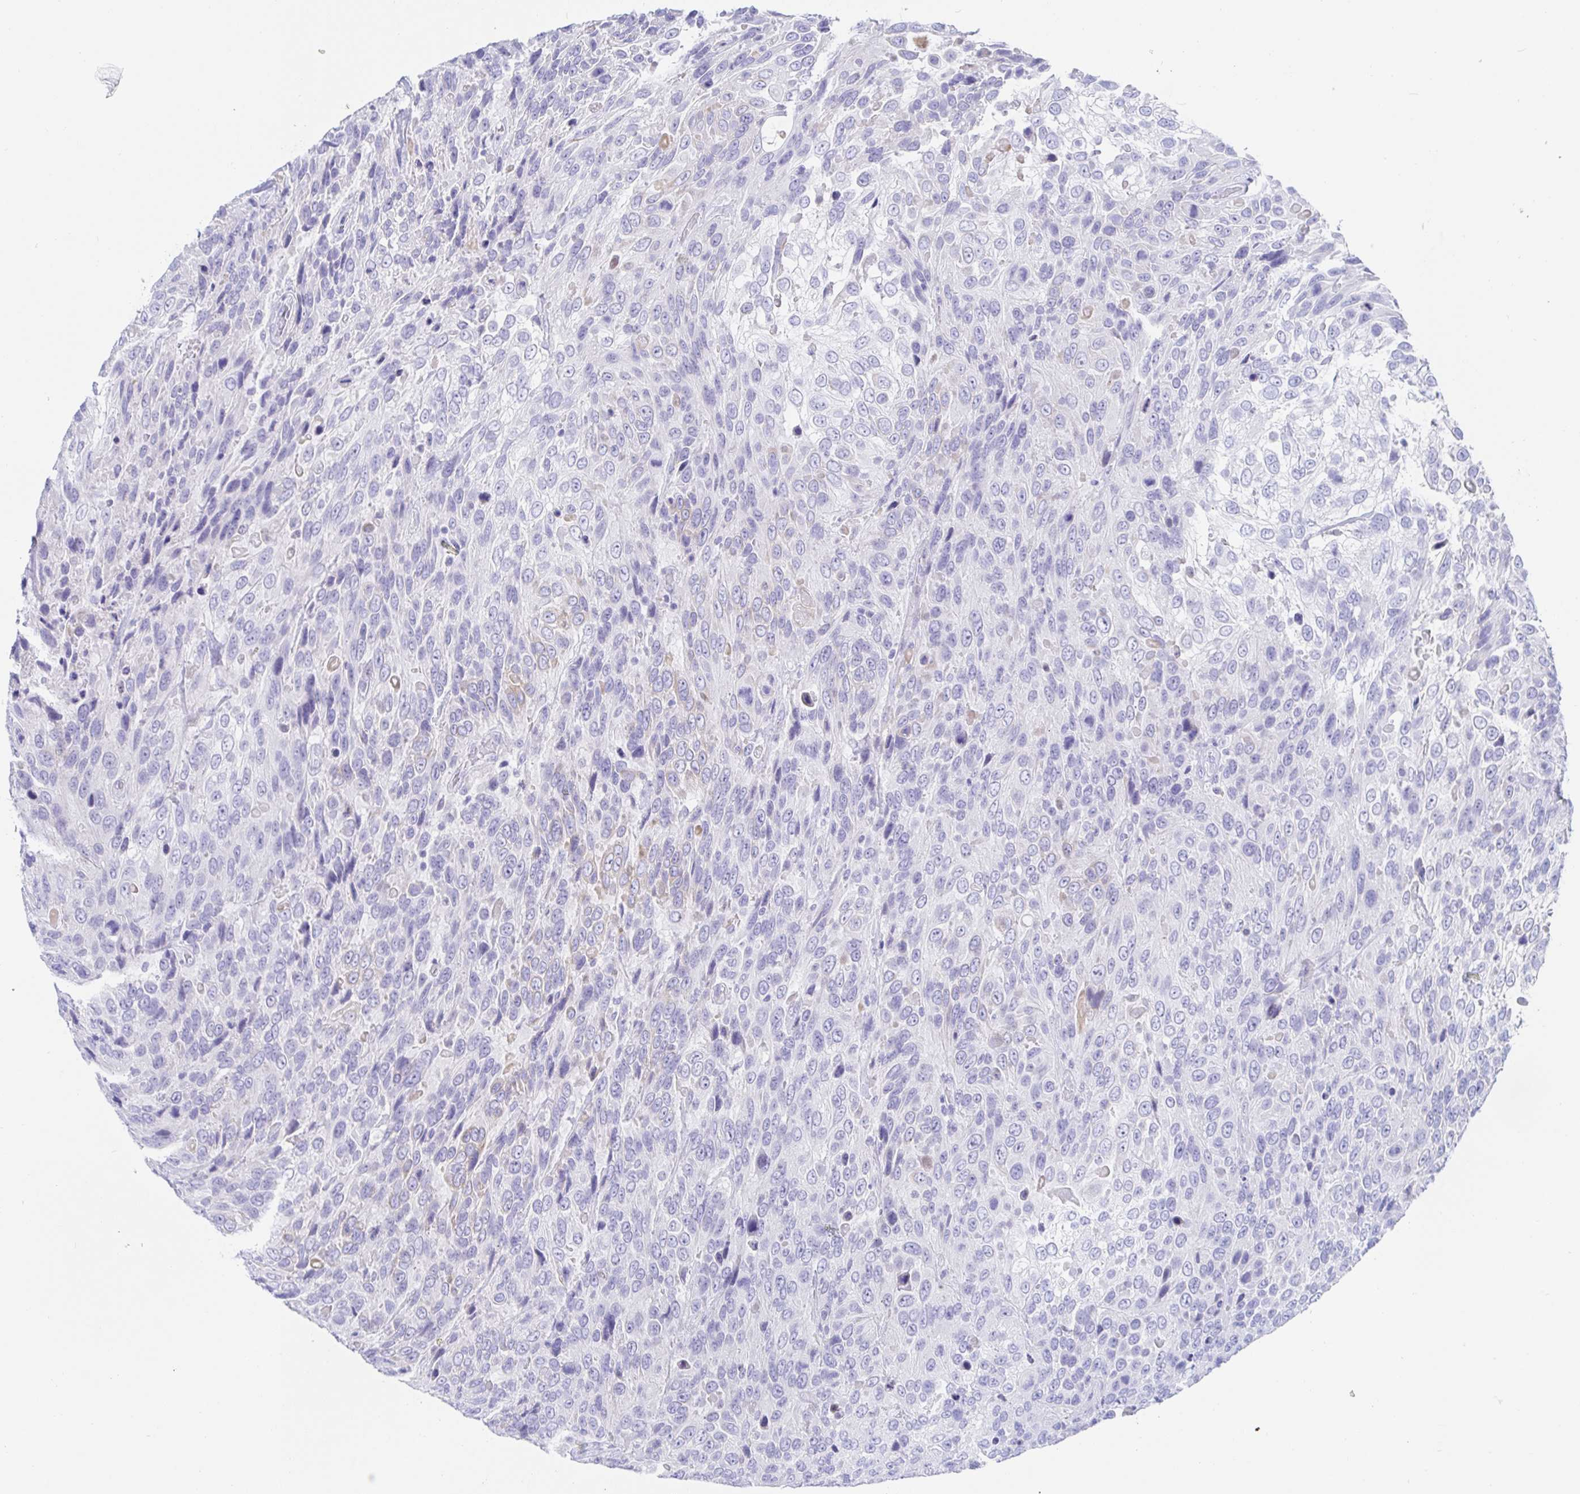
{"staining": {"intensity": "negative", "quantity": "none", "location": "none"}, "tissue": "urothelial cancer", "cell_type": "Tumor cells", "image_type": "cancer", "snomed": [{"axis": "morphology", "description": "Urothelial carcinoma, High grade"}, {"axis": "topography", "description": "Urinary bladder"}], "caption": "The IHC image has no significant staining in tumor cells of urothelial cancer tissue. (Stains: DAB immunohistochemistry with hematoxylin counter stain, Microscopy: brightfield microscopy at high magnification).", "gene": "KCNH6", "patient": {"sex": "female", "age": 70}}